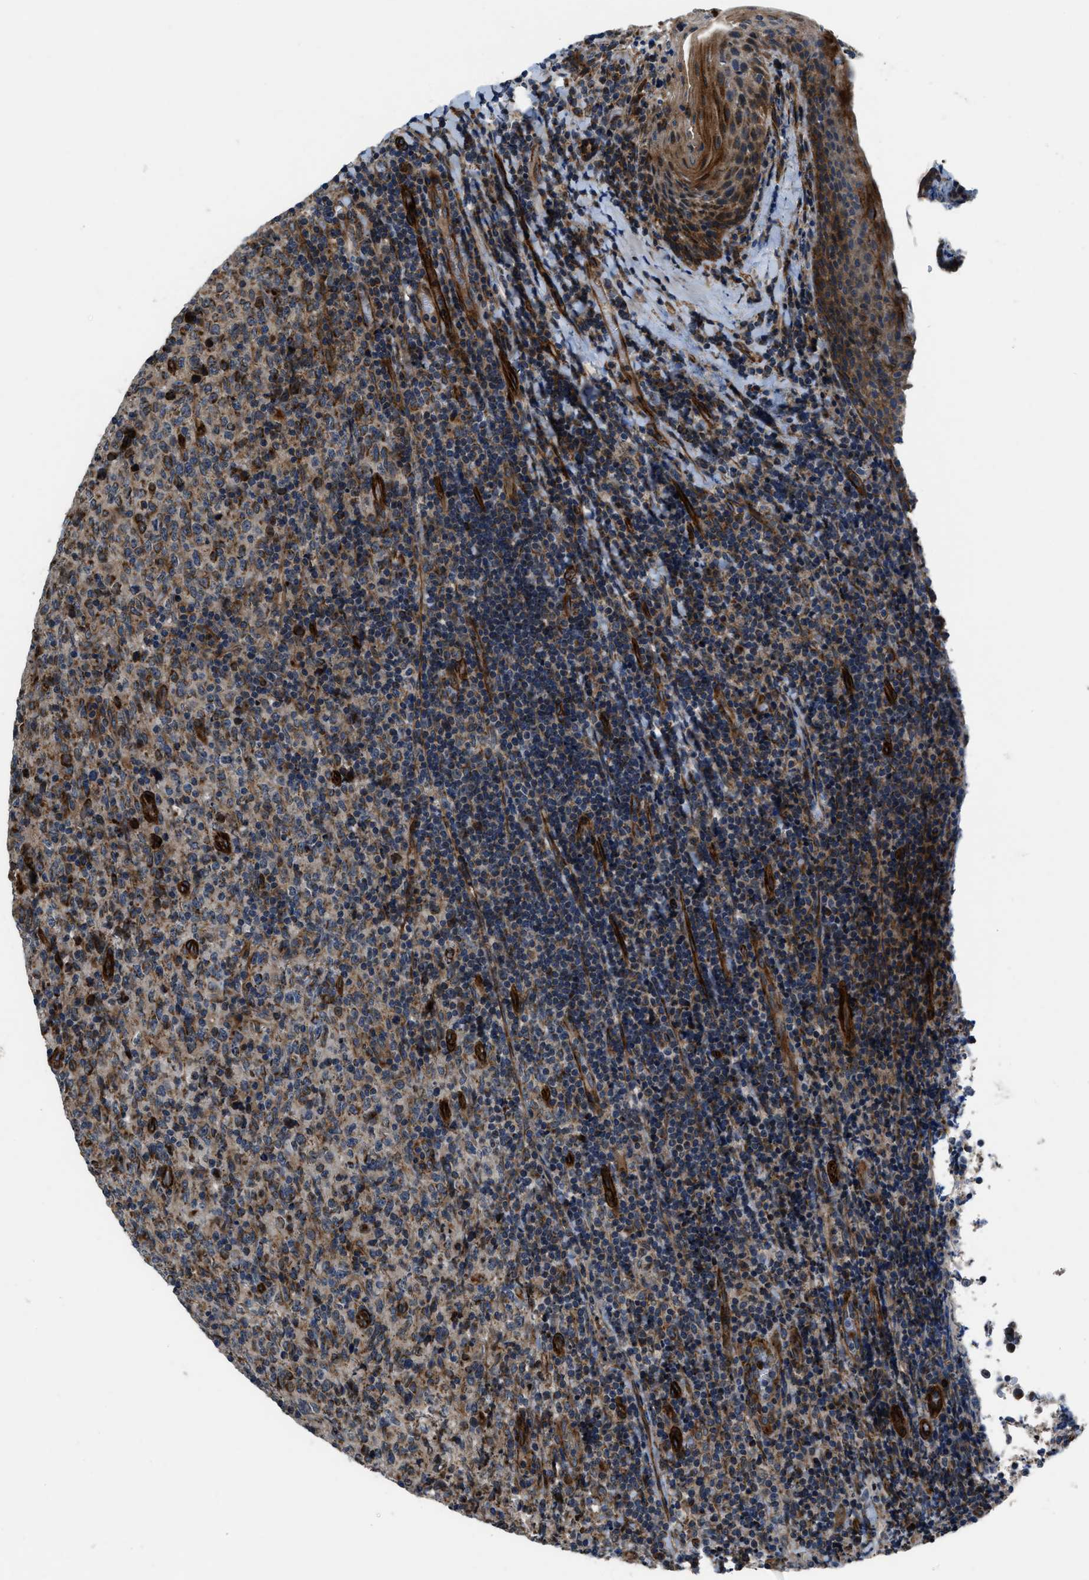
{"staining": {"intensity": "moderate", "quantity": ">75%", "location": "cytoplasmic/membranous"}, "tissue": "lymphoma", "cell_type": "Tumor cells", "image_type": "cancer", "snomed": [{"axis": "morphology", "description": "Malignant lymphoma, non-Hodgkin's type, High grade"}, {"axis": "topography", "description": "Tonsil"}], "caption": "Immunohistochemical staining of malignant lymphoma, non-Hodgkin's type (high-grade) shows moderate cytoplasmic/membranous protein staining in approximately >75% of tumor cells.", "gene": "GSDME", "patient": {"sex": "female", "age": 36}}